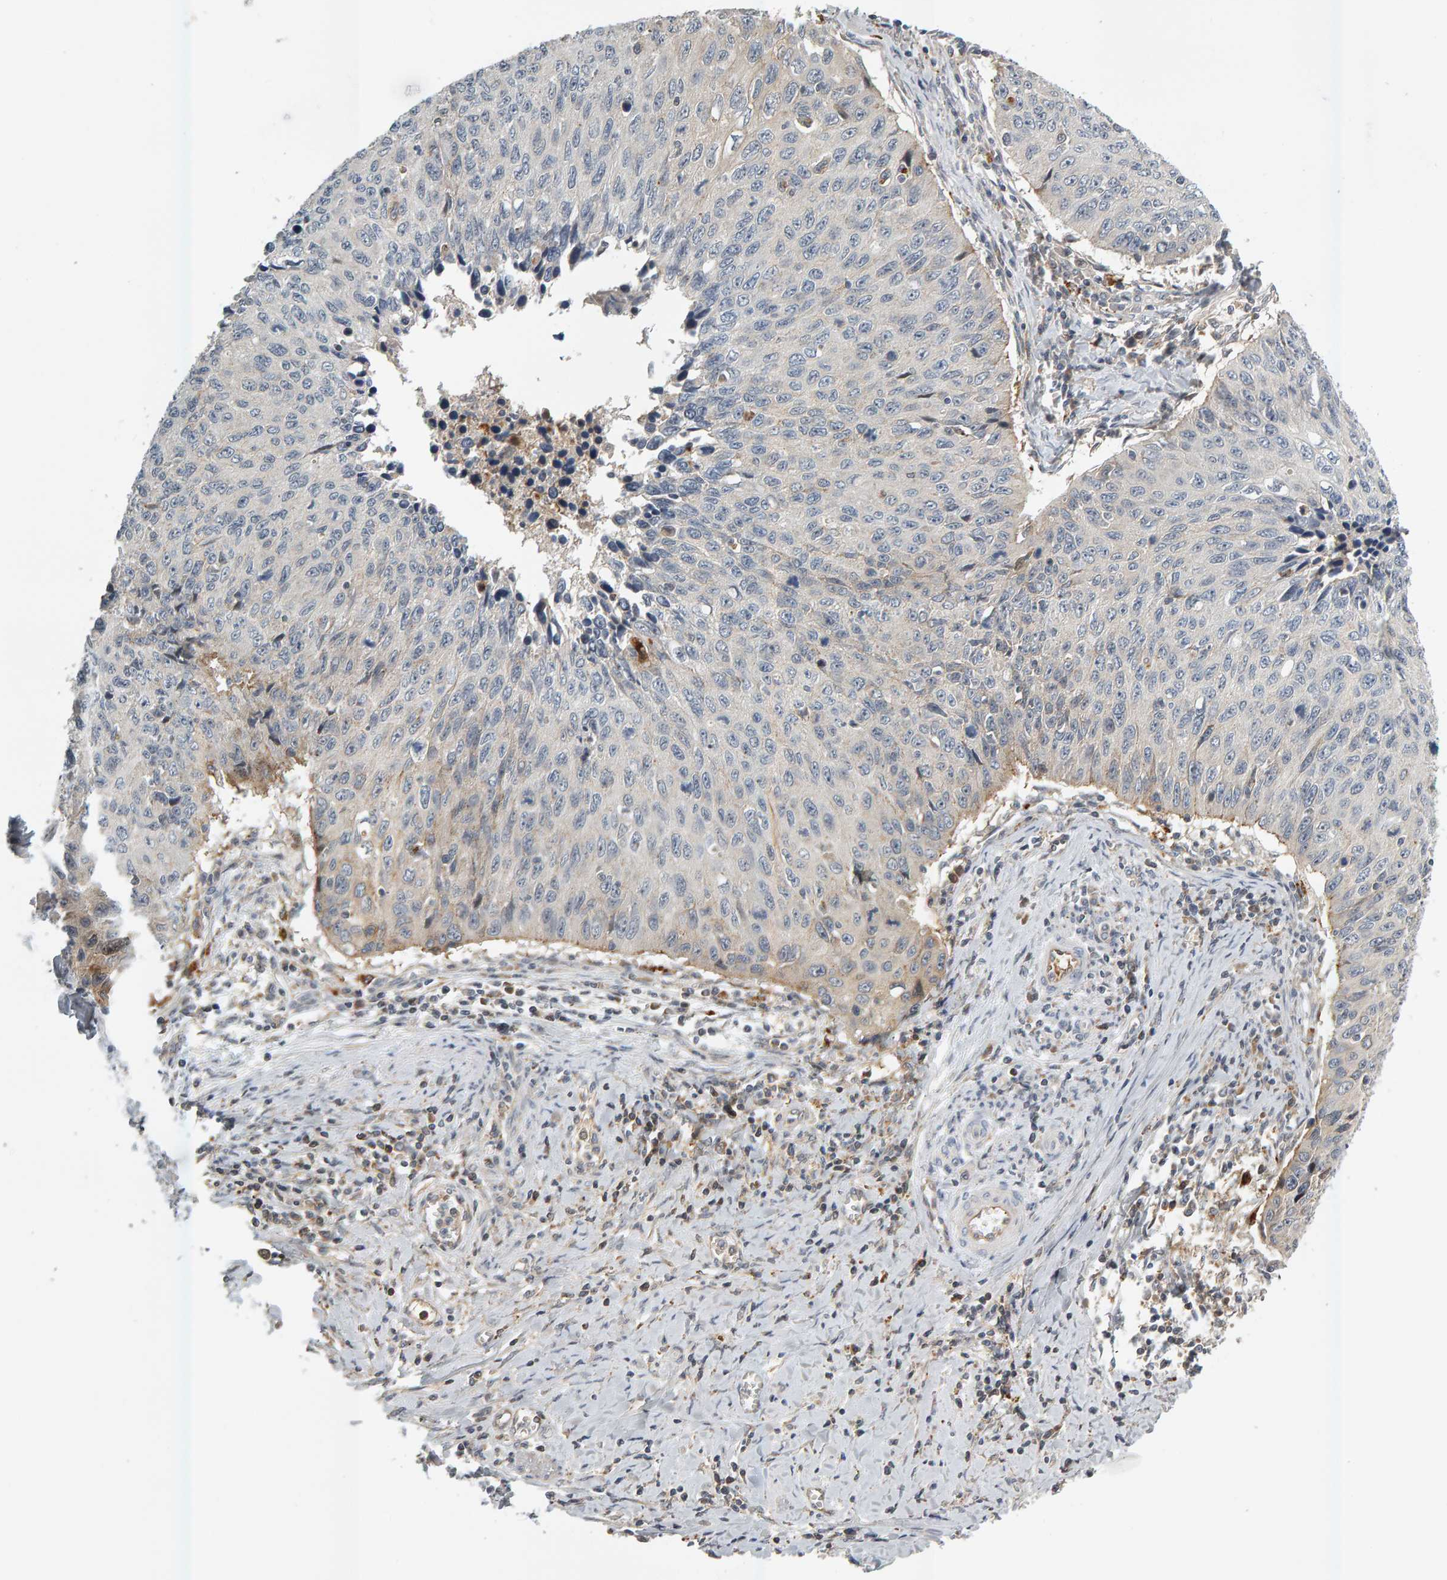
{"staining": {"intensity": "weak", "quantity": "<25%", "location": "cytoplasmic/membranous"}, "tissue": "cervical cancer", "cell_type": "Tumor cells", "image_type": "cancer", "snomed": [{"axis": "morphology", "description": "Squamous cell carcinoma, NOS"}, {"axis": "topography", "description": "Cervix"}], "caption": "The immunohistochemistry photomicrograph has no significant positivity in tumor cells of squamous cell carcinoma (cervical) tissue. Nuclei are stained in blue.", "gene": "ZNF160", "patient": {"sex": "female", "age": 53}}